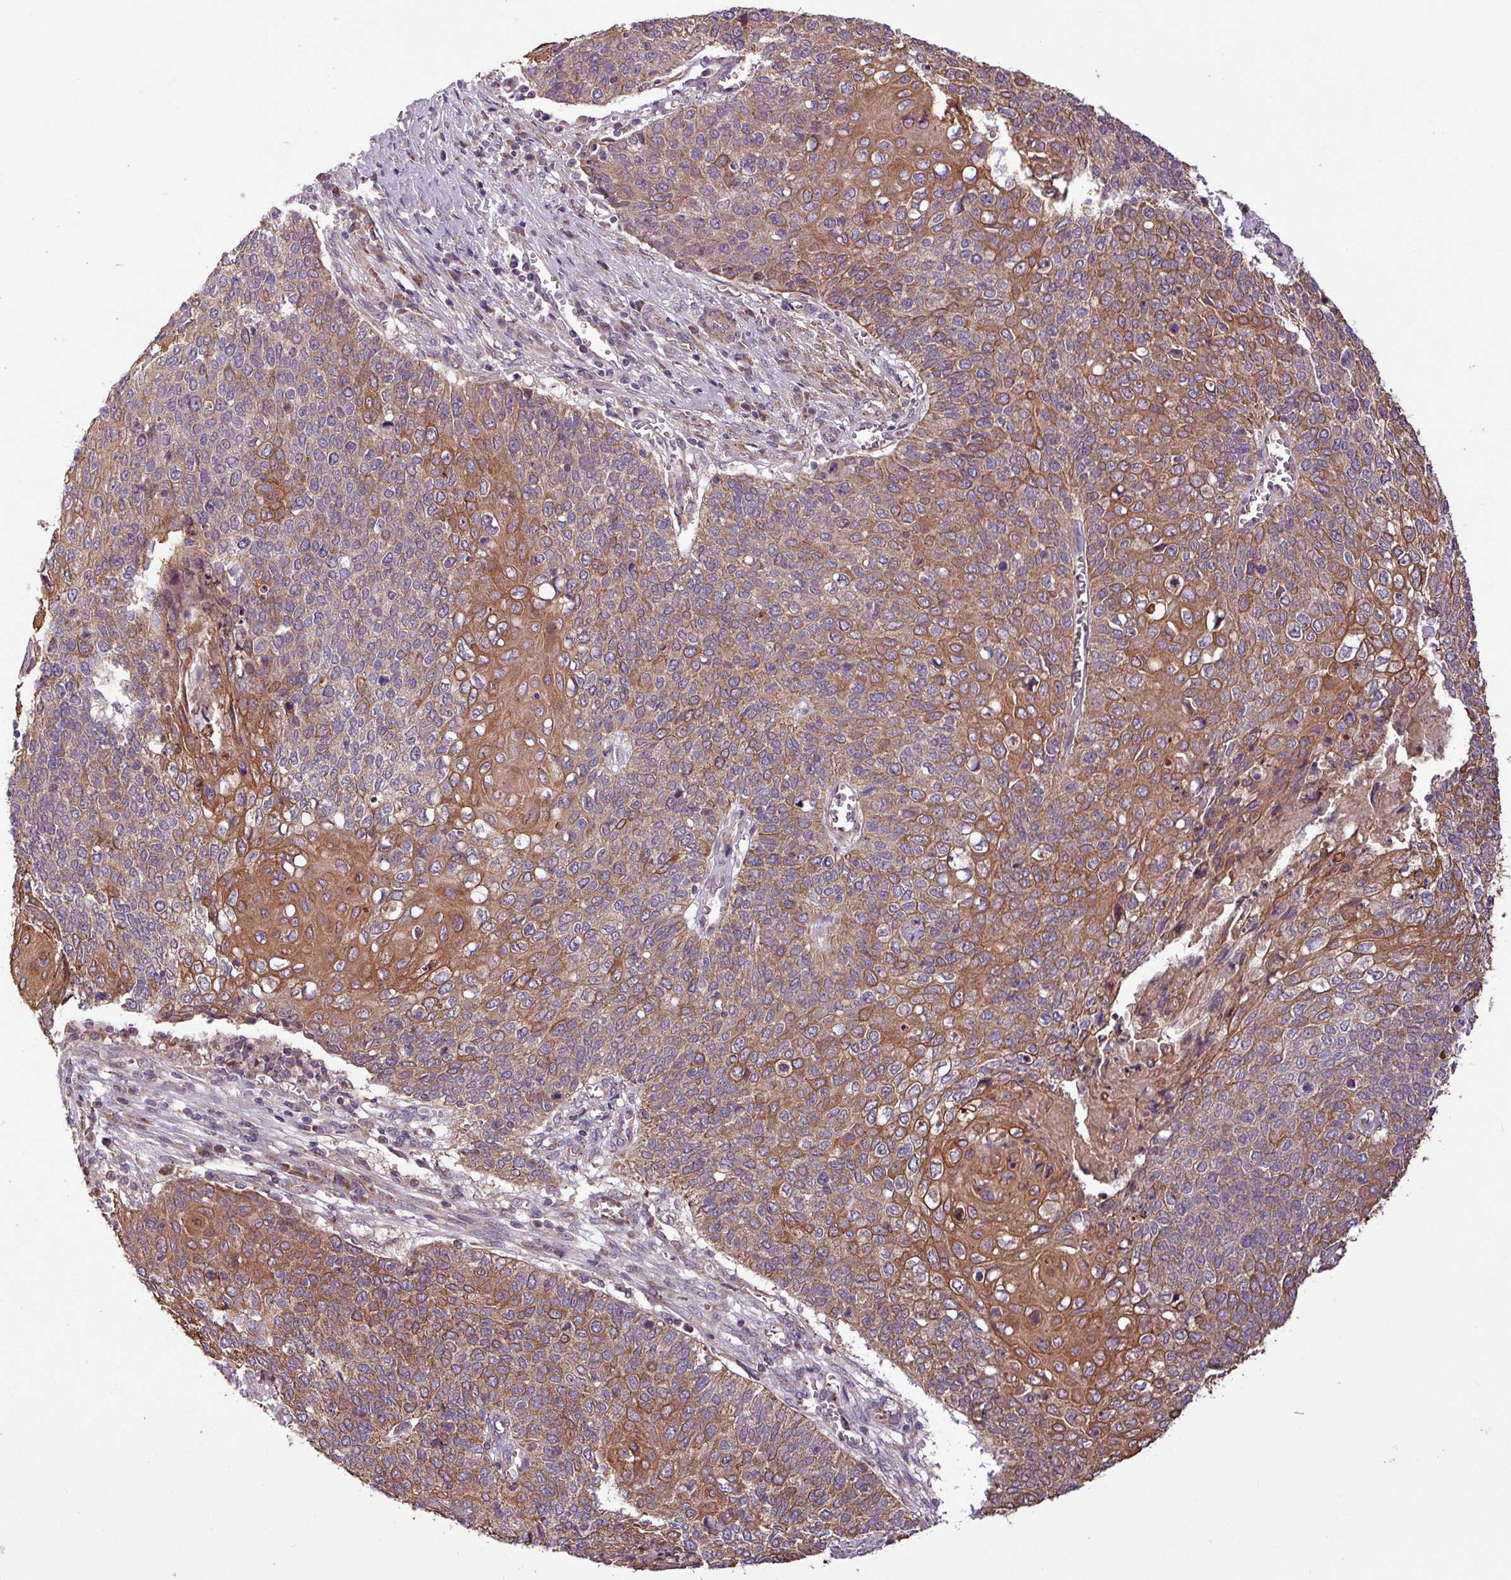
{"staining": {"intensity": "moderate", "quantity": "25%-75%", "location": "cytoplasmic/membranous"}, "tissue": "cervical cancer", "cell_type": "Tumor cells", "image_type": "cancer", "snomed": [{"axis": "morphology", "description": "Squamous cell carcinoma, NOS"}, {"axis": "topography", "description": "Cervix"}], "caption": "There is medium levels of moderate cytoplasmic/membranous staining in tumor cells of cervical cancer (squamous cell carcinoma), as demonstrated by immunohistochemical staining (brown color).", "gene": "TIMM10B", "patient": {"sex": "female", "age": 39}}